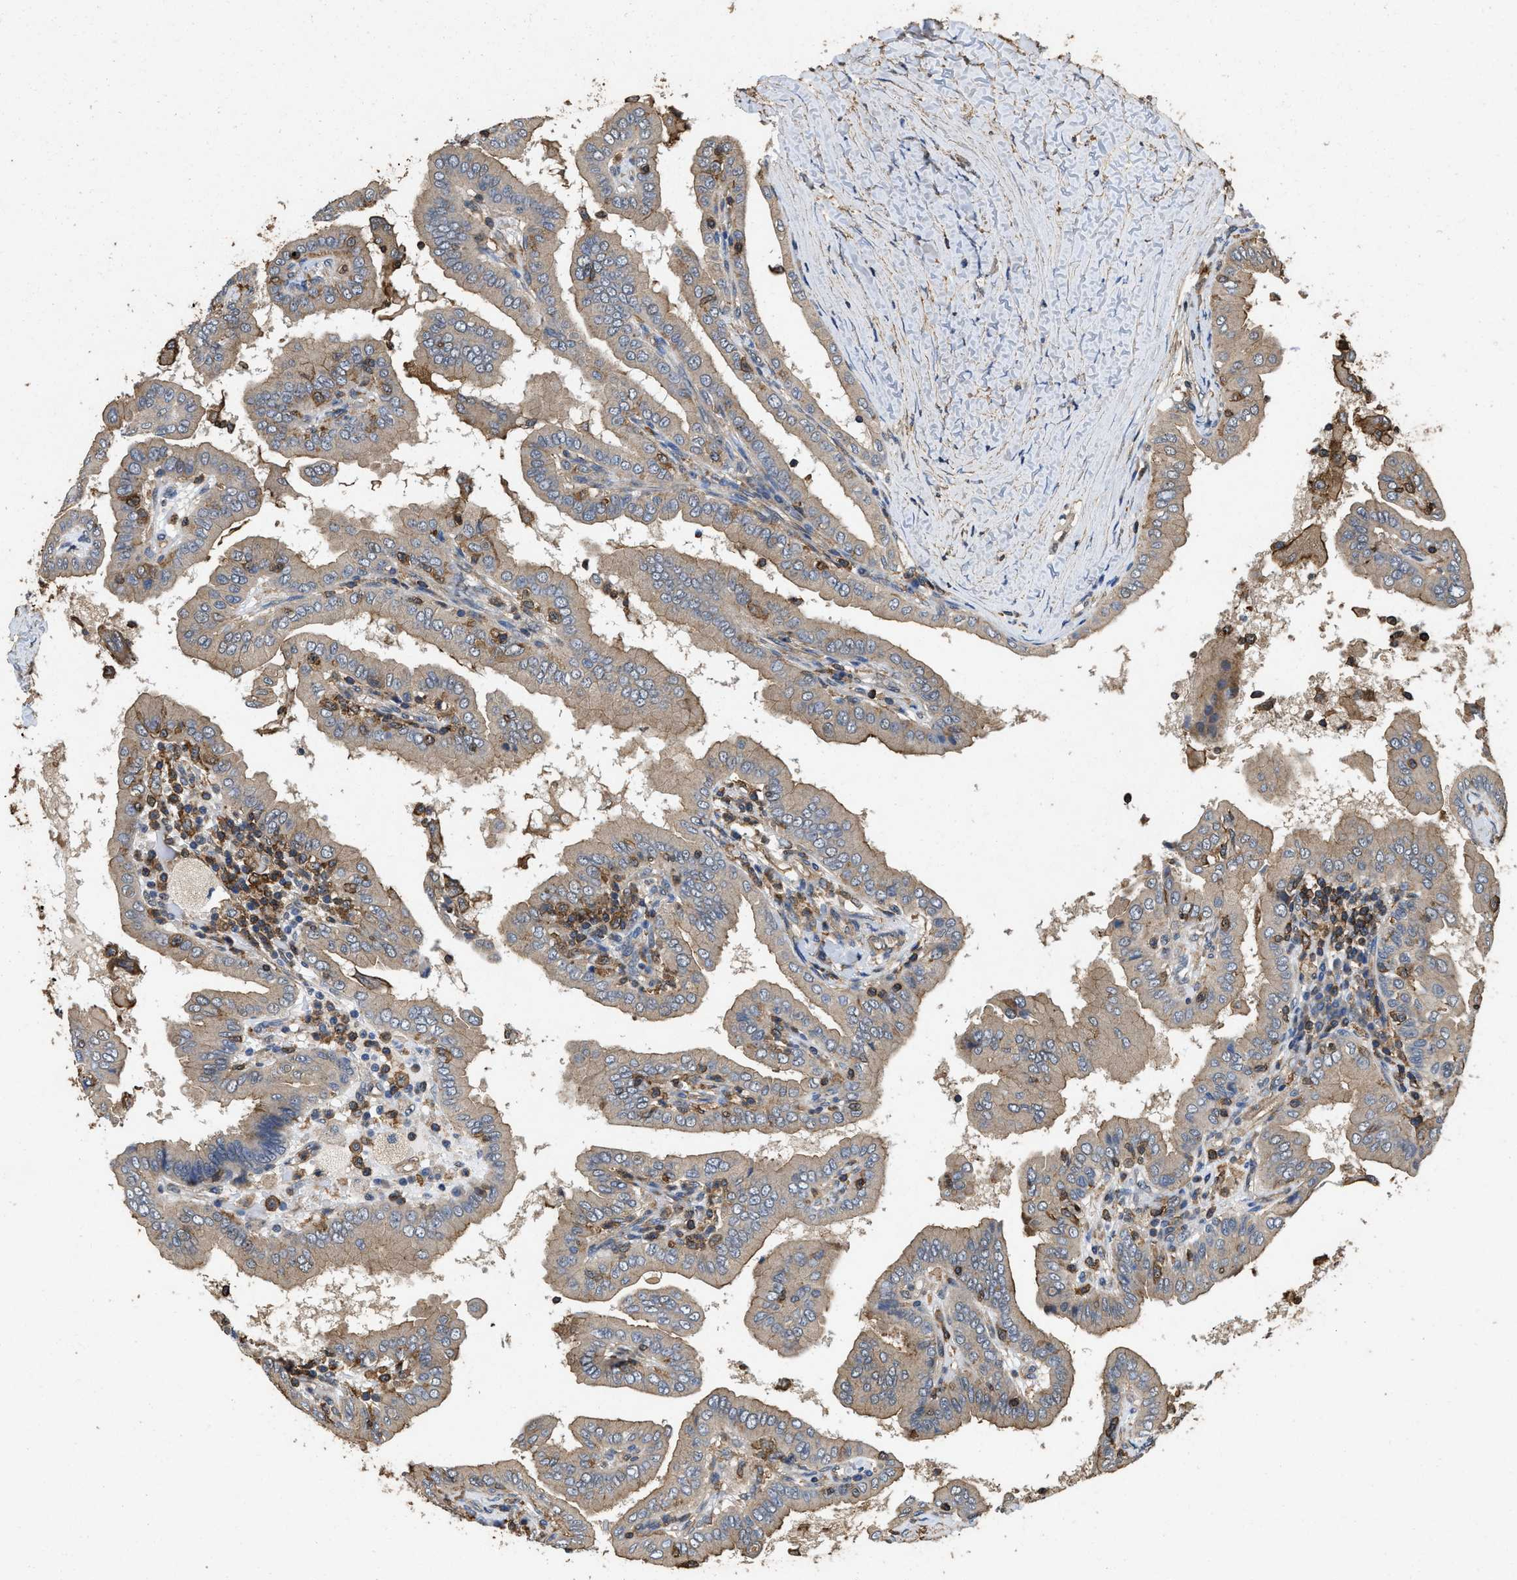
{"staining": {"intensity": "weak", "quantity": ">75%", "location": "cytoplasmic/membranous"}, "tissue": "thyroid cancer", "cell_type": "Tumor cells", "image_type": "cancer", "snomed": [{"axis": "morphology", "description": "Papillary adenocarcinoma, NOS"}, {"axis": "topography", "description": "Thyroid gland"}], "caption": "IHC of papillary adenocarcinoma (thyroid) shows low levels of weak cytoplasmic/membranous positivity in about >75% of tumor cells. (brown staining indicates protein expression, while blue staining denotes nuclei).", "gene": "LINGO2", "patient": {"sex": "male", "age": 33}}